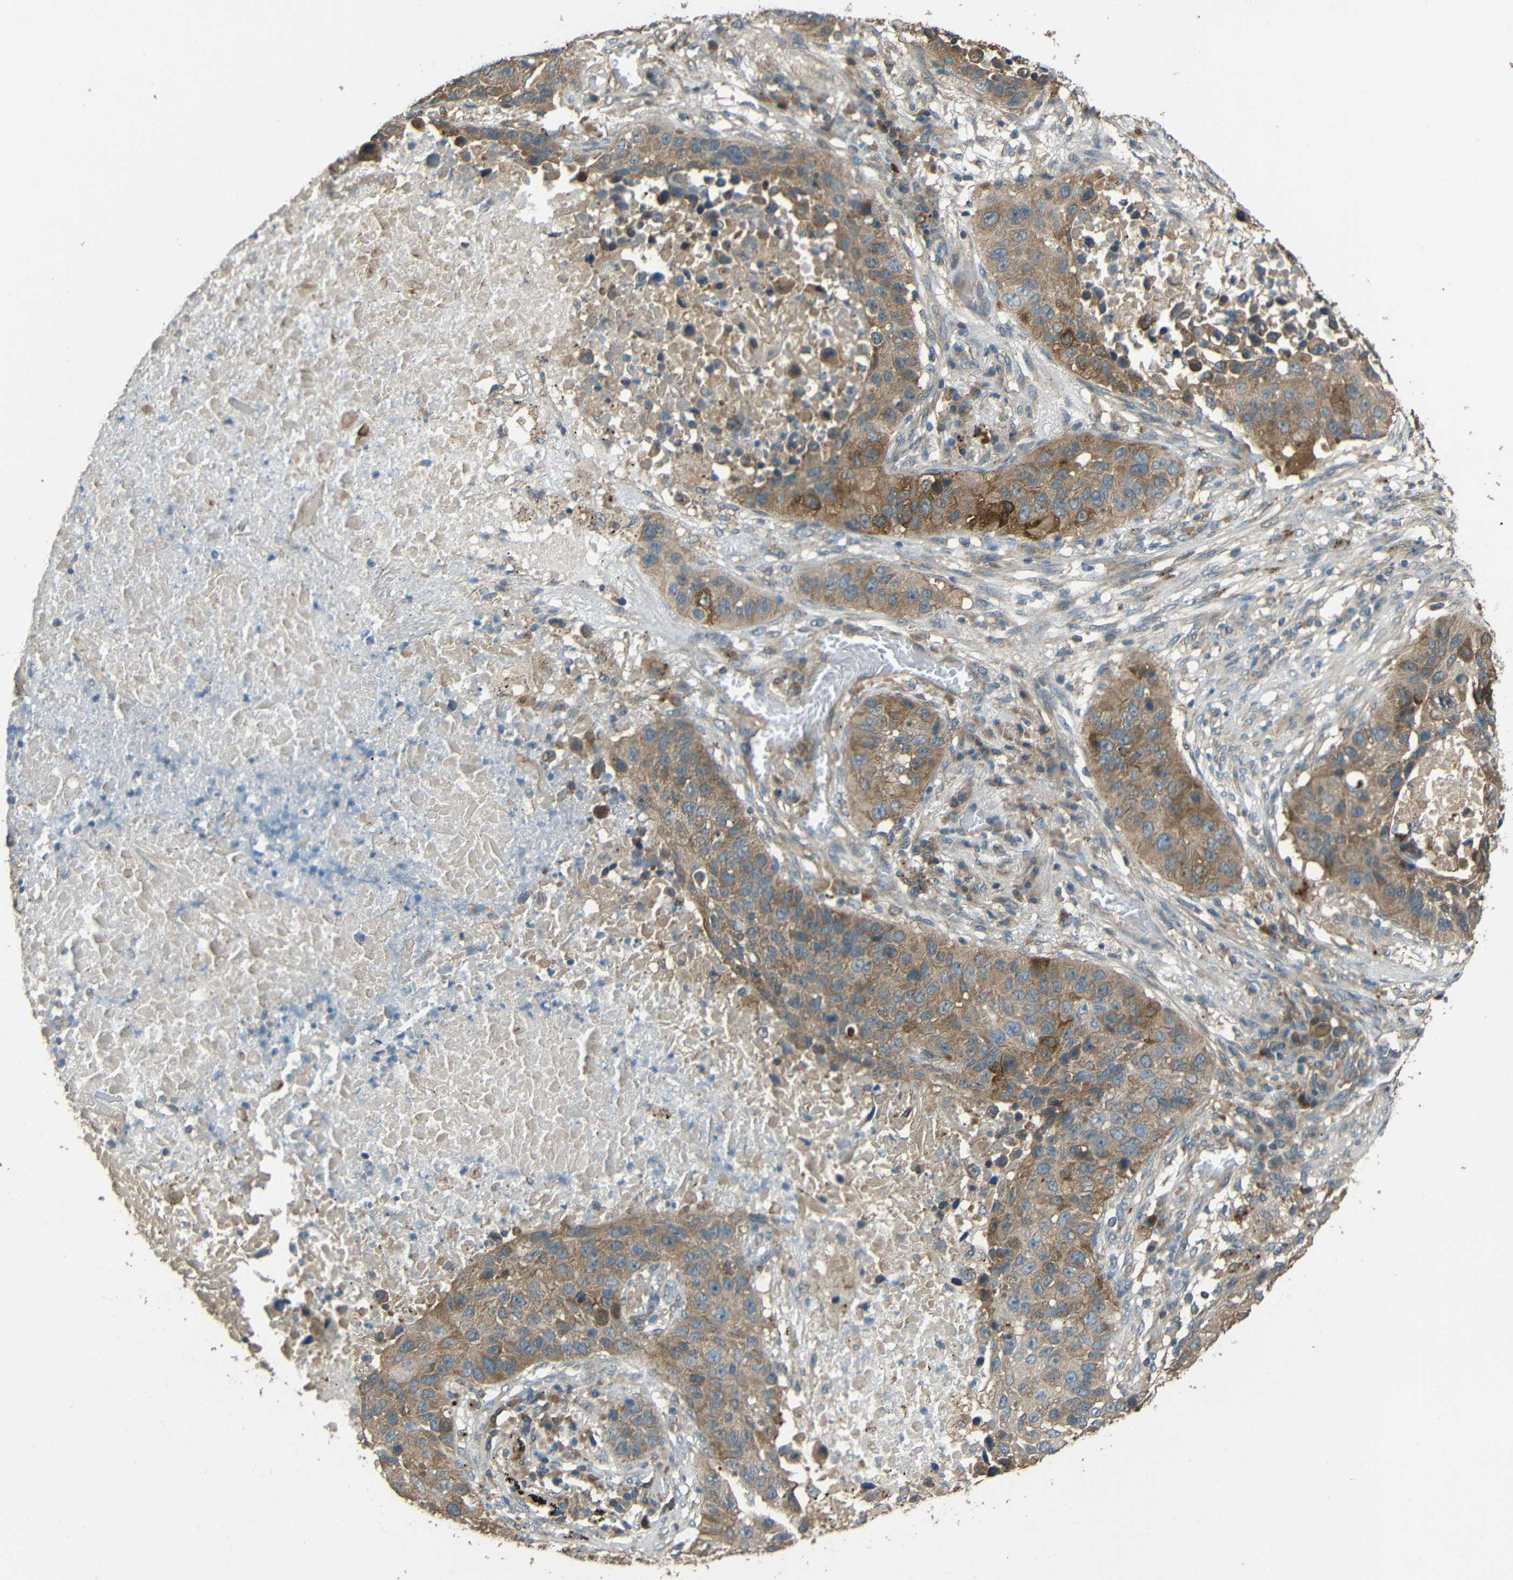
{"staining": {"intensity": "moderate", "quantity": ">75%", "location": "cytoplasmic/membranous"}, "tissue": "lung cancer", "cell_type": "Tumor cells", "image_type": "cancer", "snomed": [{"axis": "morphology", "description": "Squamous cell carcinoma, NOS"}, {"axis": "topography", "description": "Lung"}], "caption": "Moderate cytoplasmic/membranous positivity is present in about >75% of tumor cells in squamous cell carcinoma (lung). Using DAB (3,3'-diaminobenzidine) (brown) and hematoxylin (blue) stains, captured at high magnification using brightfield microscopy.", "gene": "ACACA", "patient": {"sex": "male", "age": 57}}